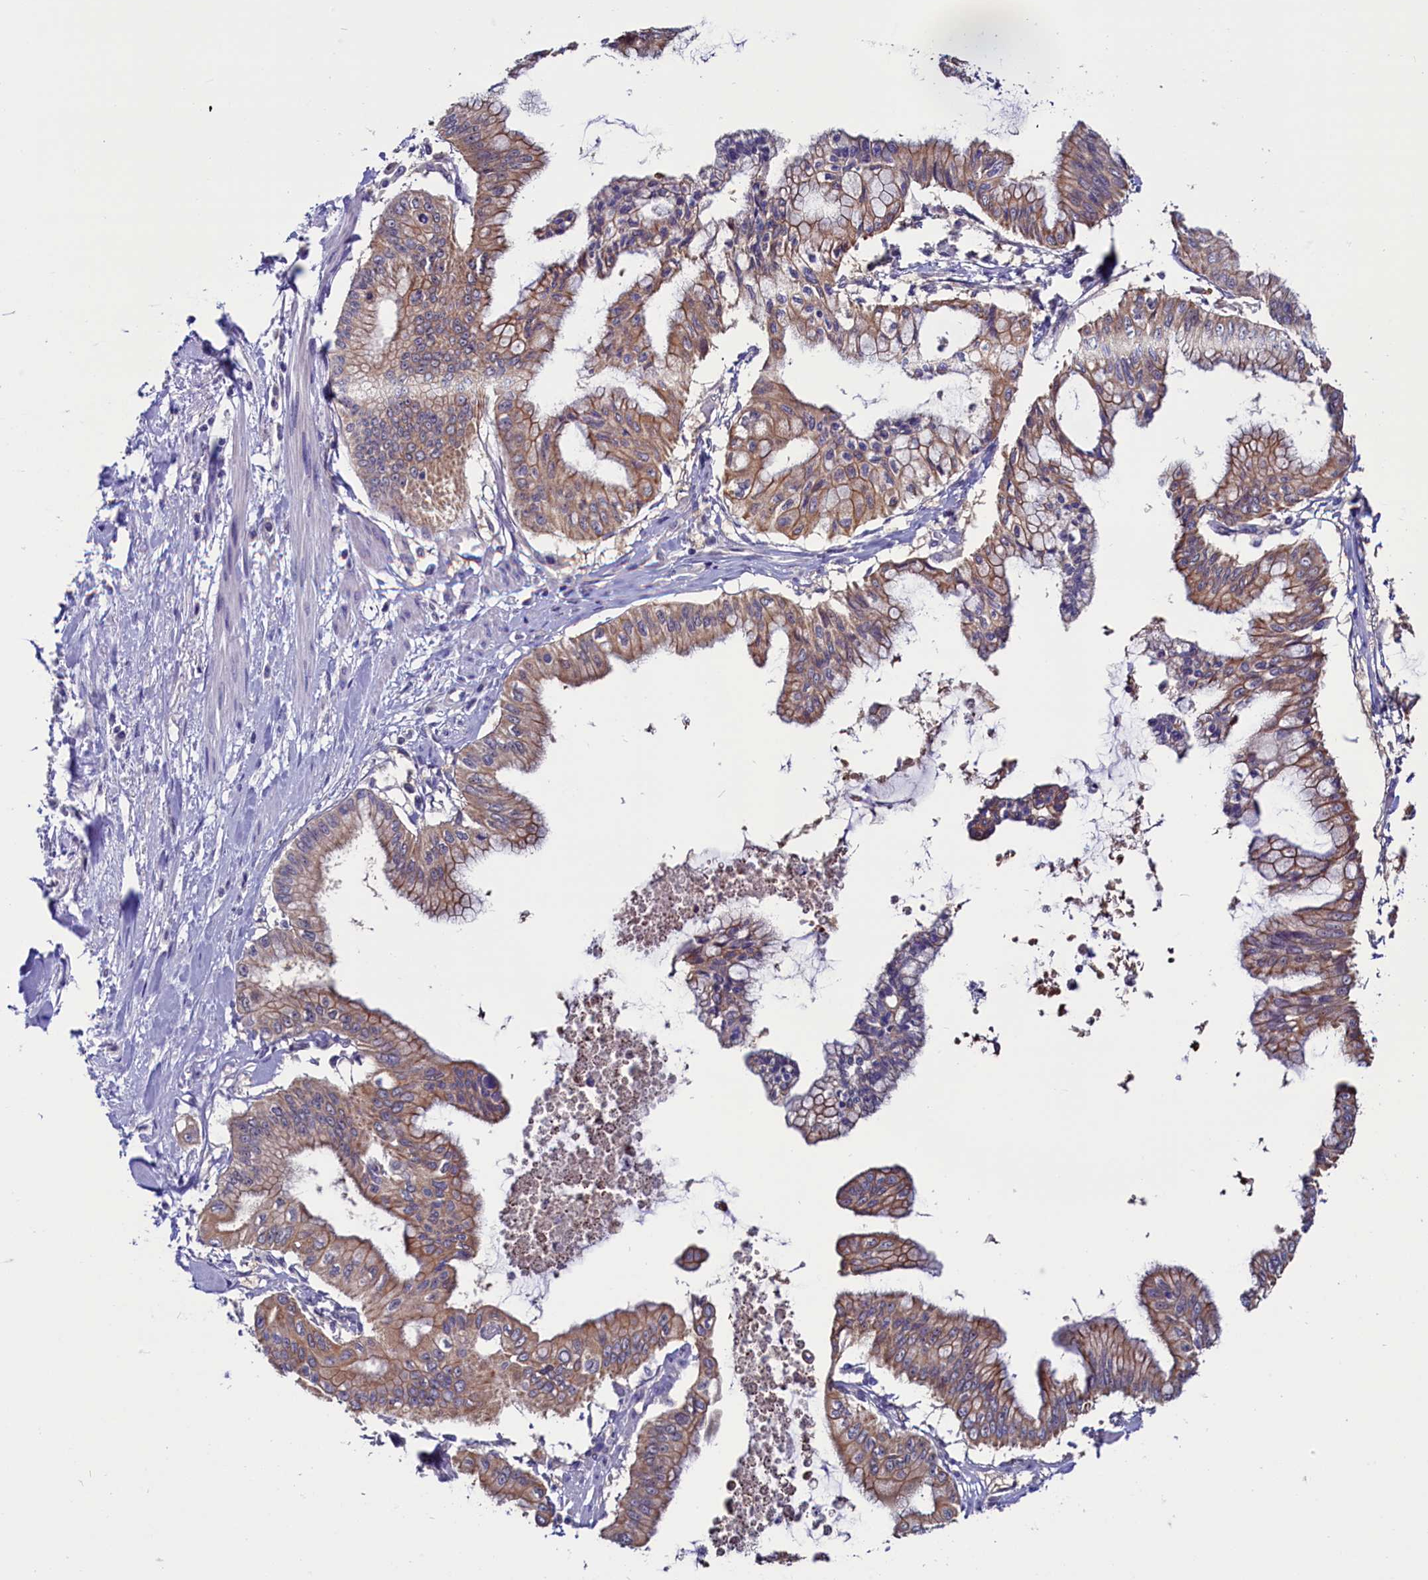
{"staining": {"intensity": "moderate", "quantity": ">75%", "location": "cytoplasmic/membranous"}, "tissue": "pancreatic cancer", "cell_type": "Tumor cells", "image_type": "cancer", "snomed": [{"axis": "morphology", "description": "Adenocarcinoma, NOS"}, {"axis": "topography", "description": "Pancreas"}], "caption": "IHC of human pancreatic cancer displays medium levels of moderate cytoplasmic/membranous staining in approximately >75% of tumor cells.", "gene": "CIAPIN1", "patient": {"sex": "male", "age": 46}}